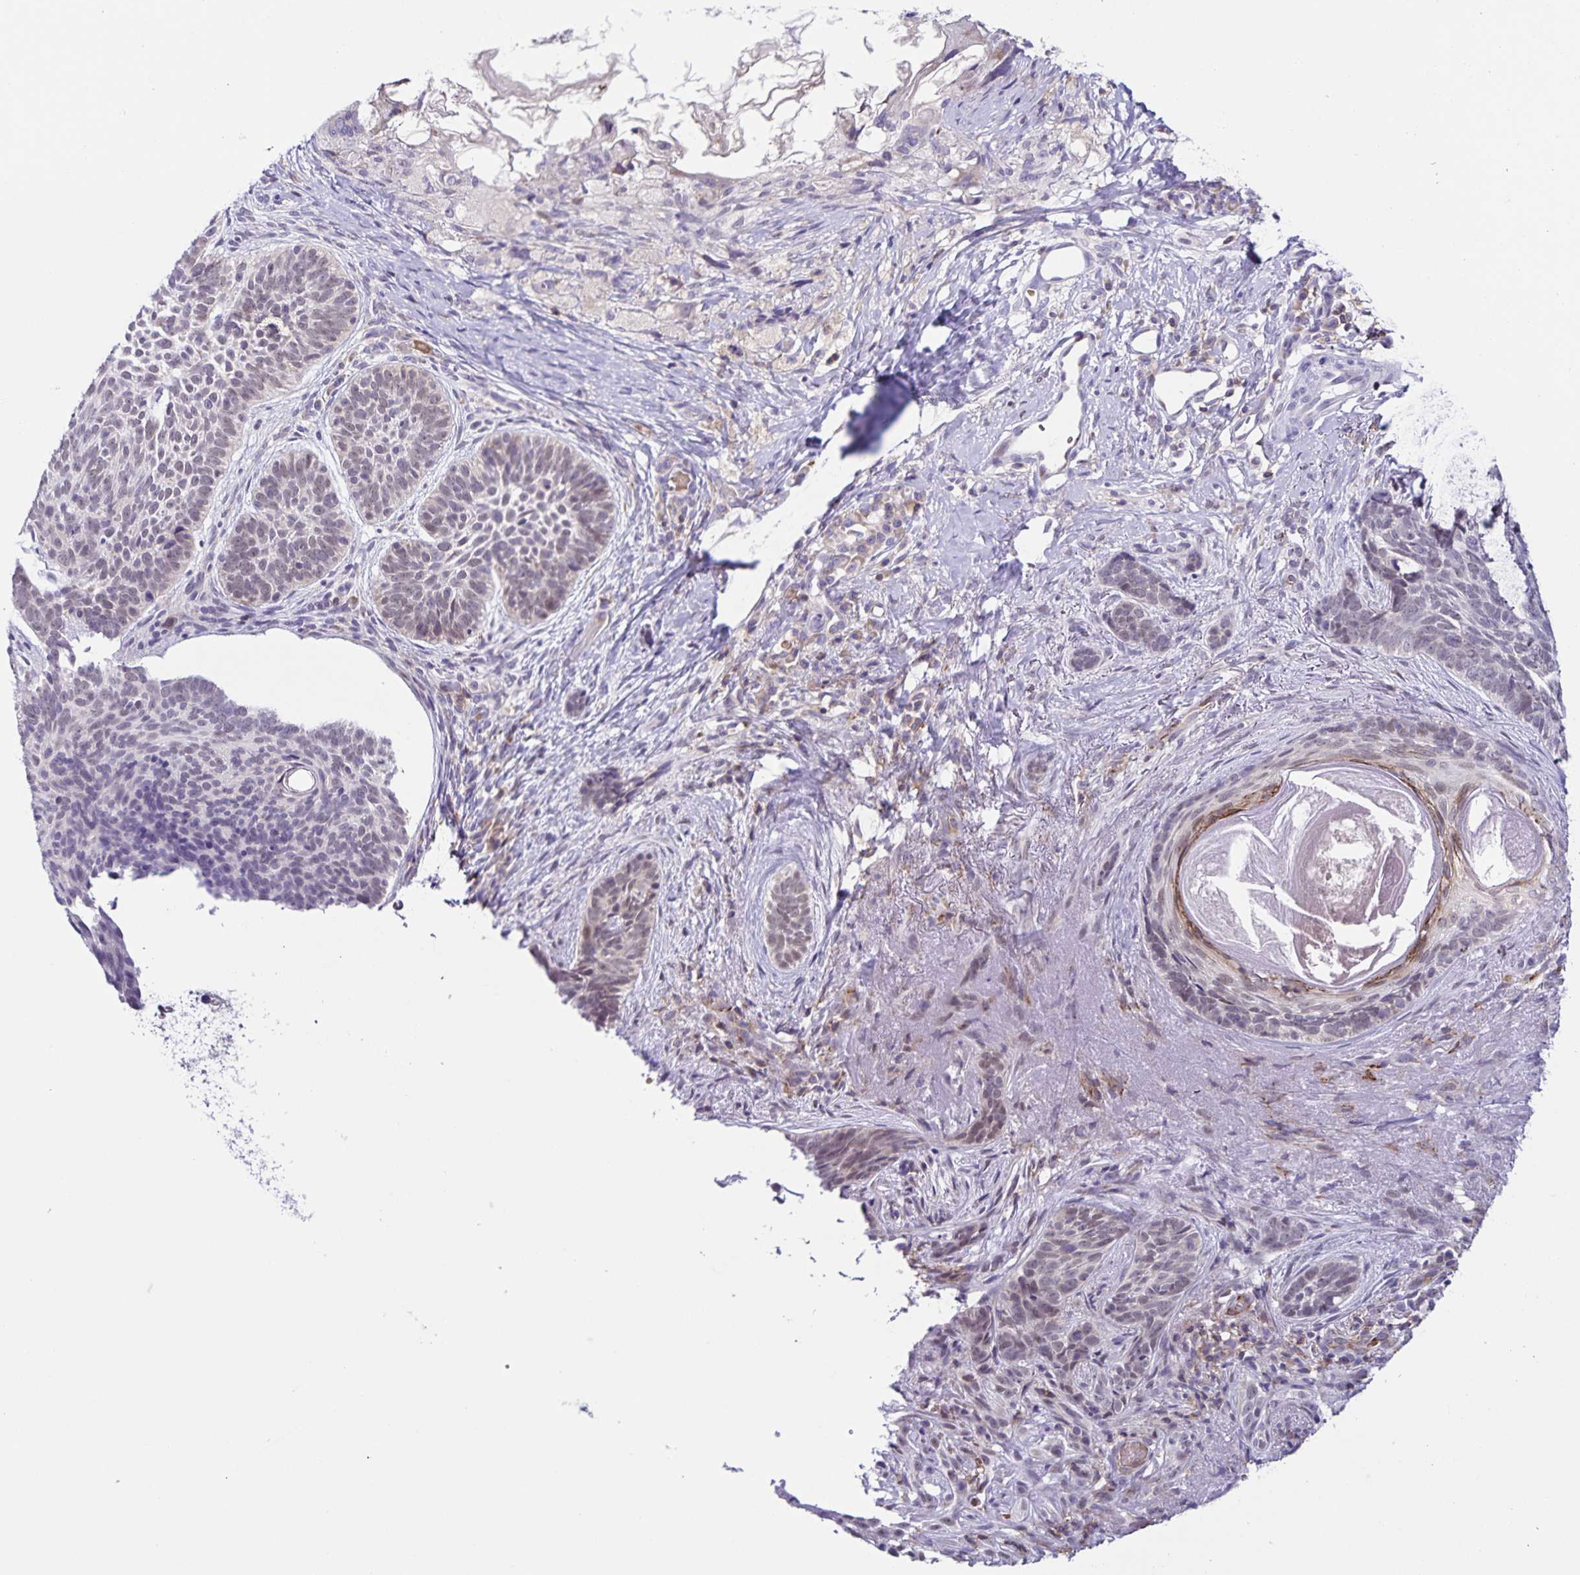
{"staining": {"intensity": "negative", "quantity": "none", "location": "none"}, "tissue": "skin cancer", "cell_type": "Tumor cells", "image_type": "cancer", "snomed": [{"axis": "morphology", "description": "Basal cell carcinoma"}, {"axis": "topography", "description": "Skin"}], "caption": "A high-resolution micrograph shows immunohistochemistry staining of skin basal cell carcinoma, which shows no significant positivity in tumor cells.", "gene": "STPG4", "patient": {"sex": "female", "age": 74}}